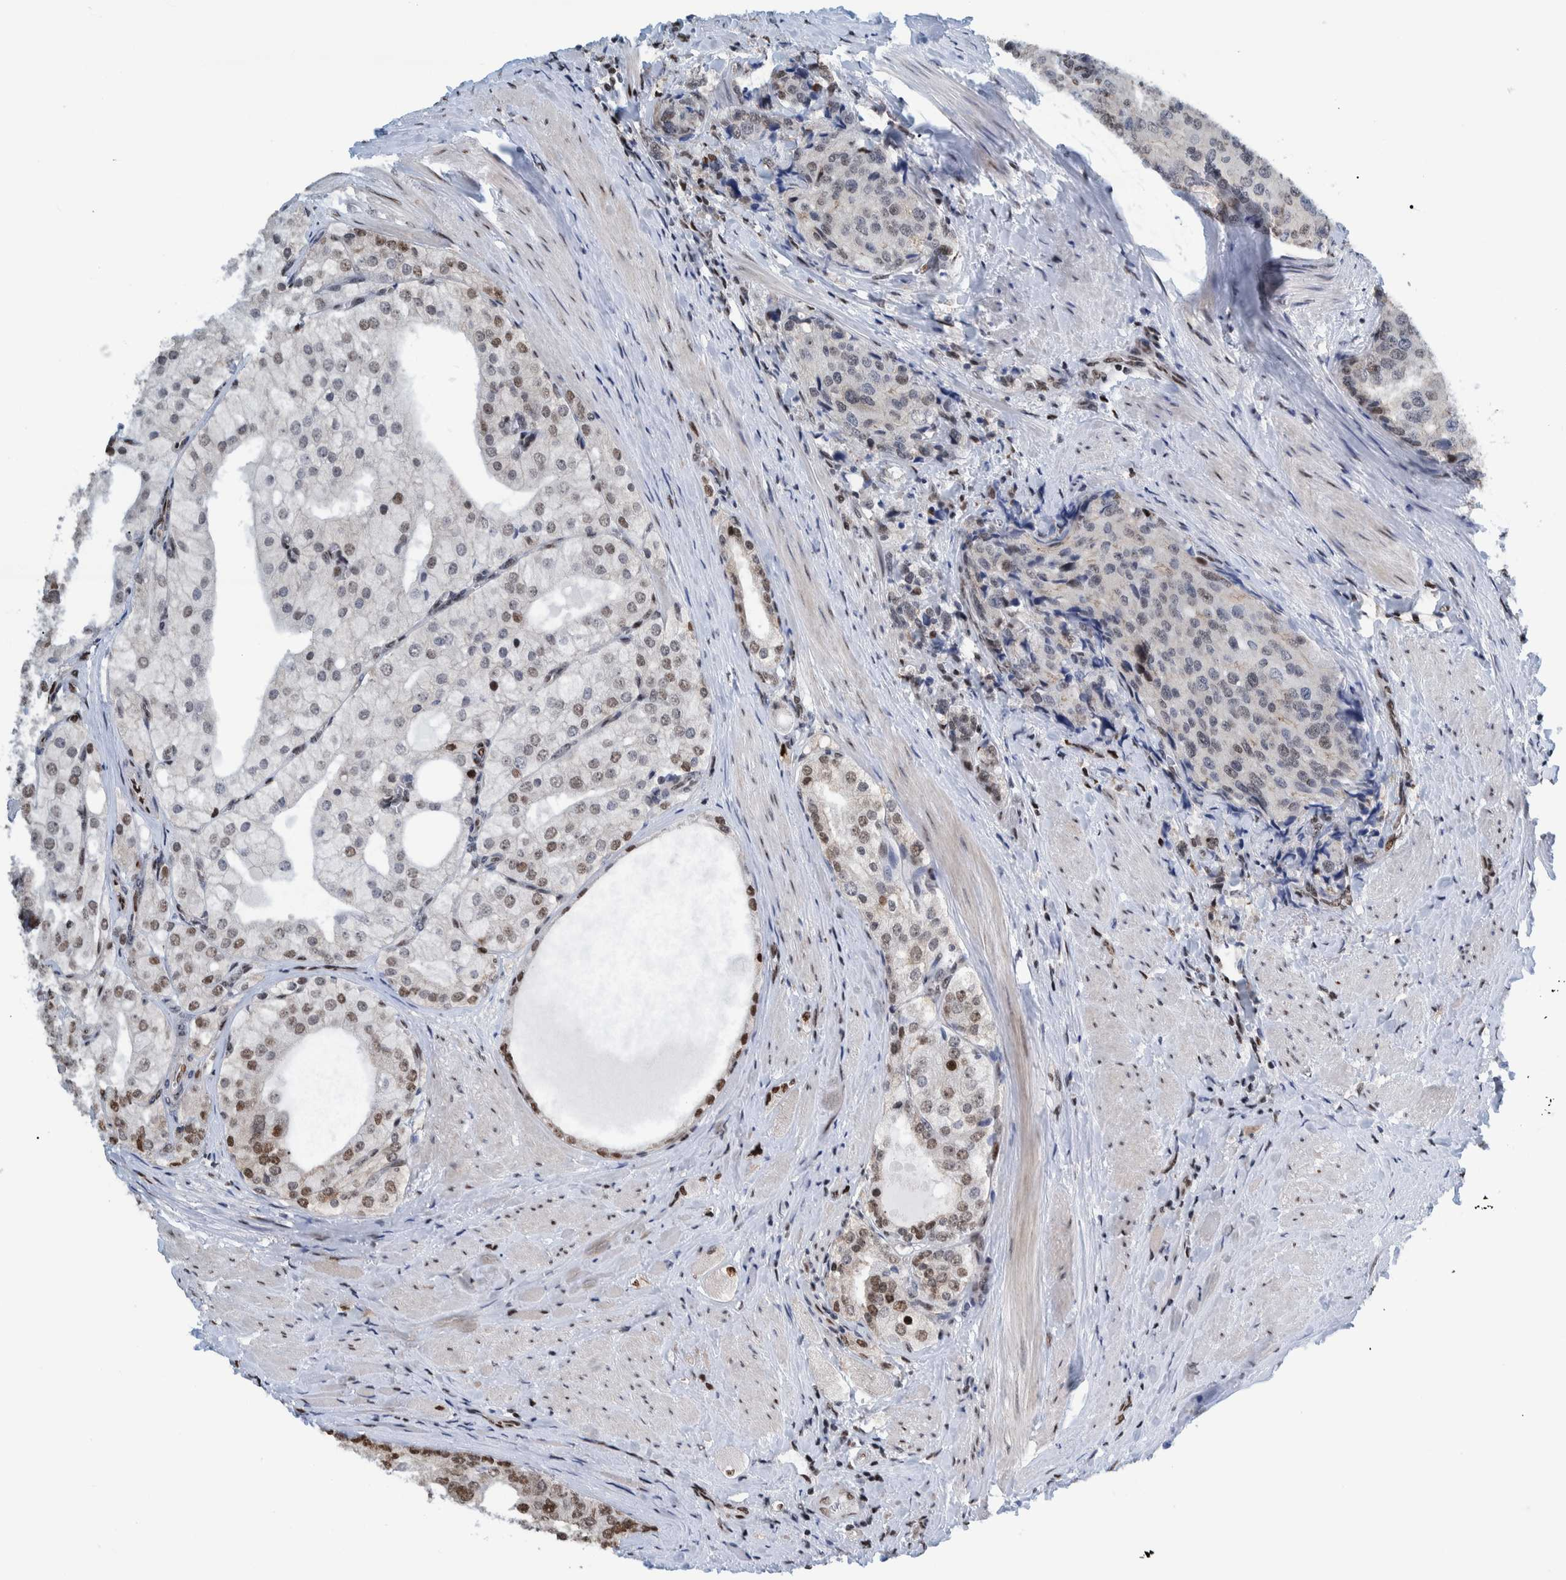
{"staining": {"intensity": "strong", "quantity": "<25%", "location": "nuclear"}, "tissue": "prostate cancer", "cell_type": "Tumor cells", "image_type": "cancer", "snomed": [{"axis": "morphology", "description": "Adenocarcinoma, High grade"}, {"axis": "topography", "description": "Prostate"}], "caption": "Prostate adenocarcinoma (high-grade) stained for a protein reveals strong nuclear positivity in tumor cells.", "gene": "HEATR9", "patient": {"sex": "male", "age": 50}}